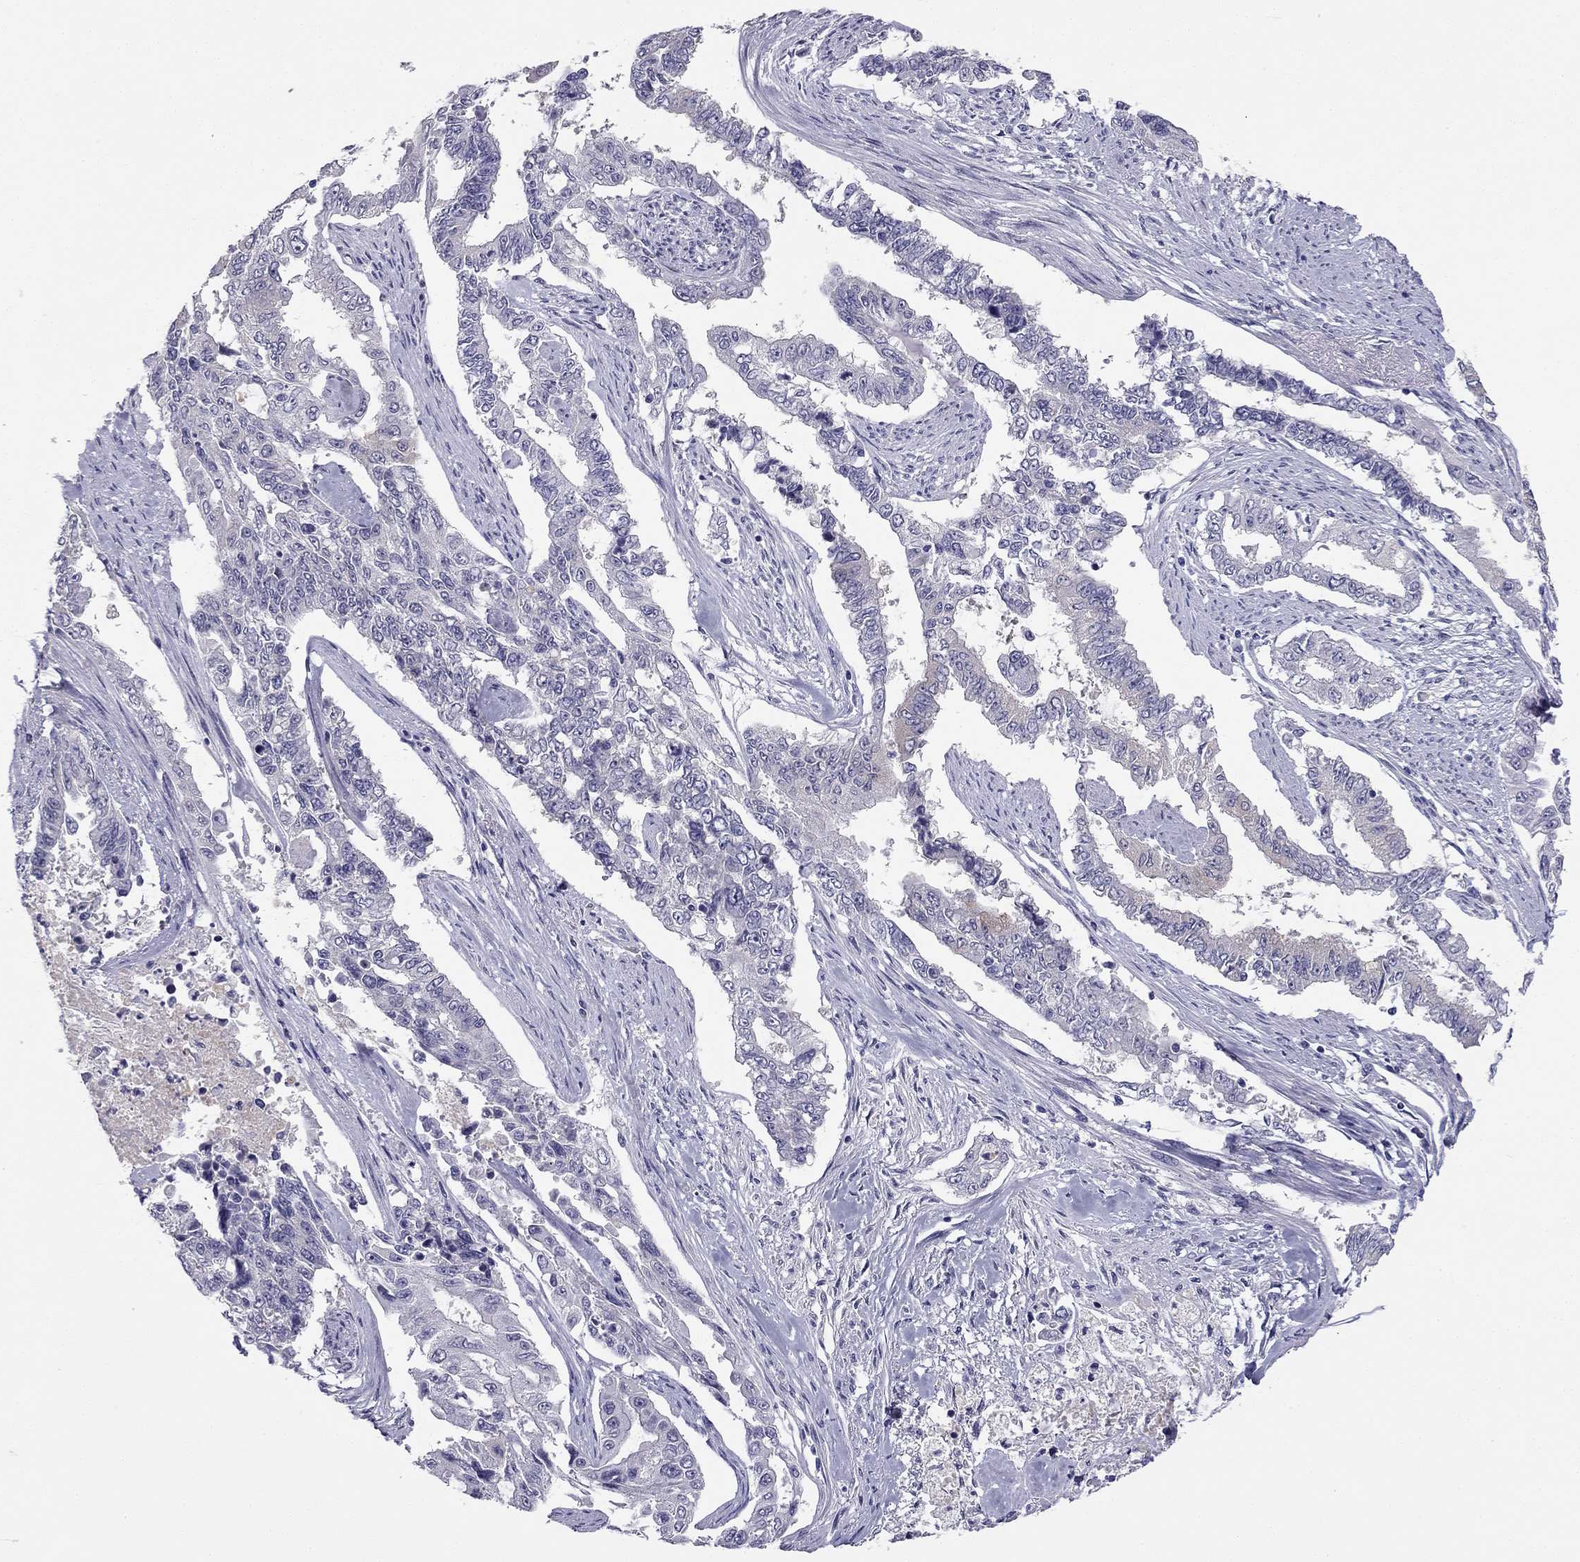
{"staining": {"intensity": "negative", "quantity": "none", "location": "none"}, "tissue": "endometrial cancer", "cell_type": "Tumor cells", "image_type": "cancer", "snomed": [{"axis": "morphology", "description": "Adenocarcinoma, NOS"}, {"axis": "topography", "description": "Uterus"}], "caption": "Tumor cells are negative for protein expression in human adenocarcinoma (endometrial). (DAB immunohistochemistry (IHC), high magnification).", "gene": "C16orf89", "patient": {"sex": "female", "age": 59}}